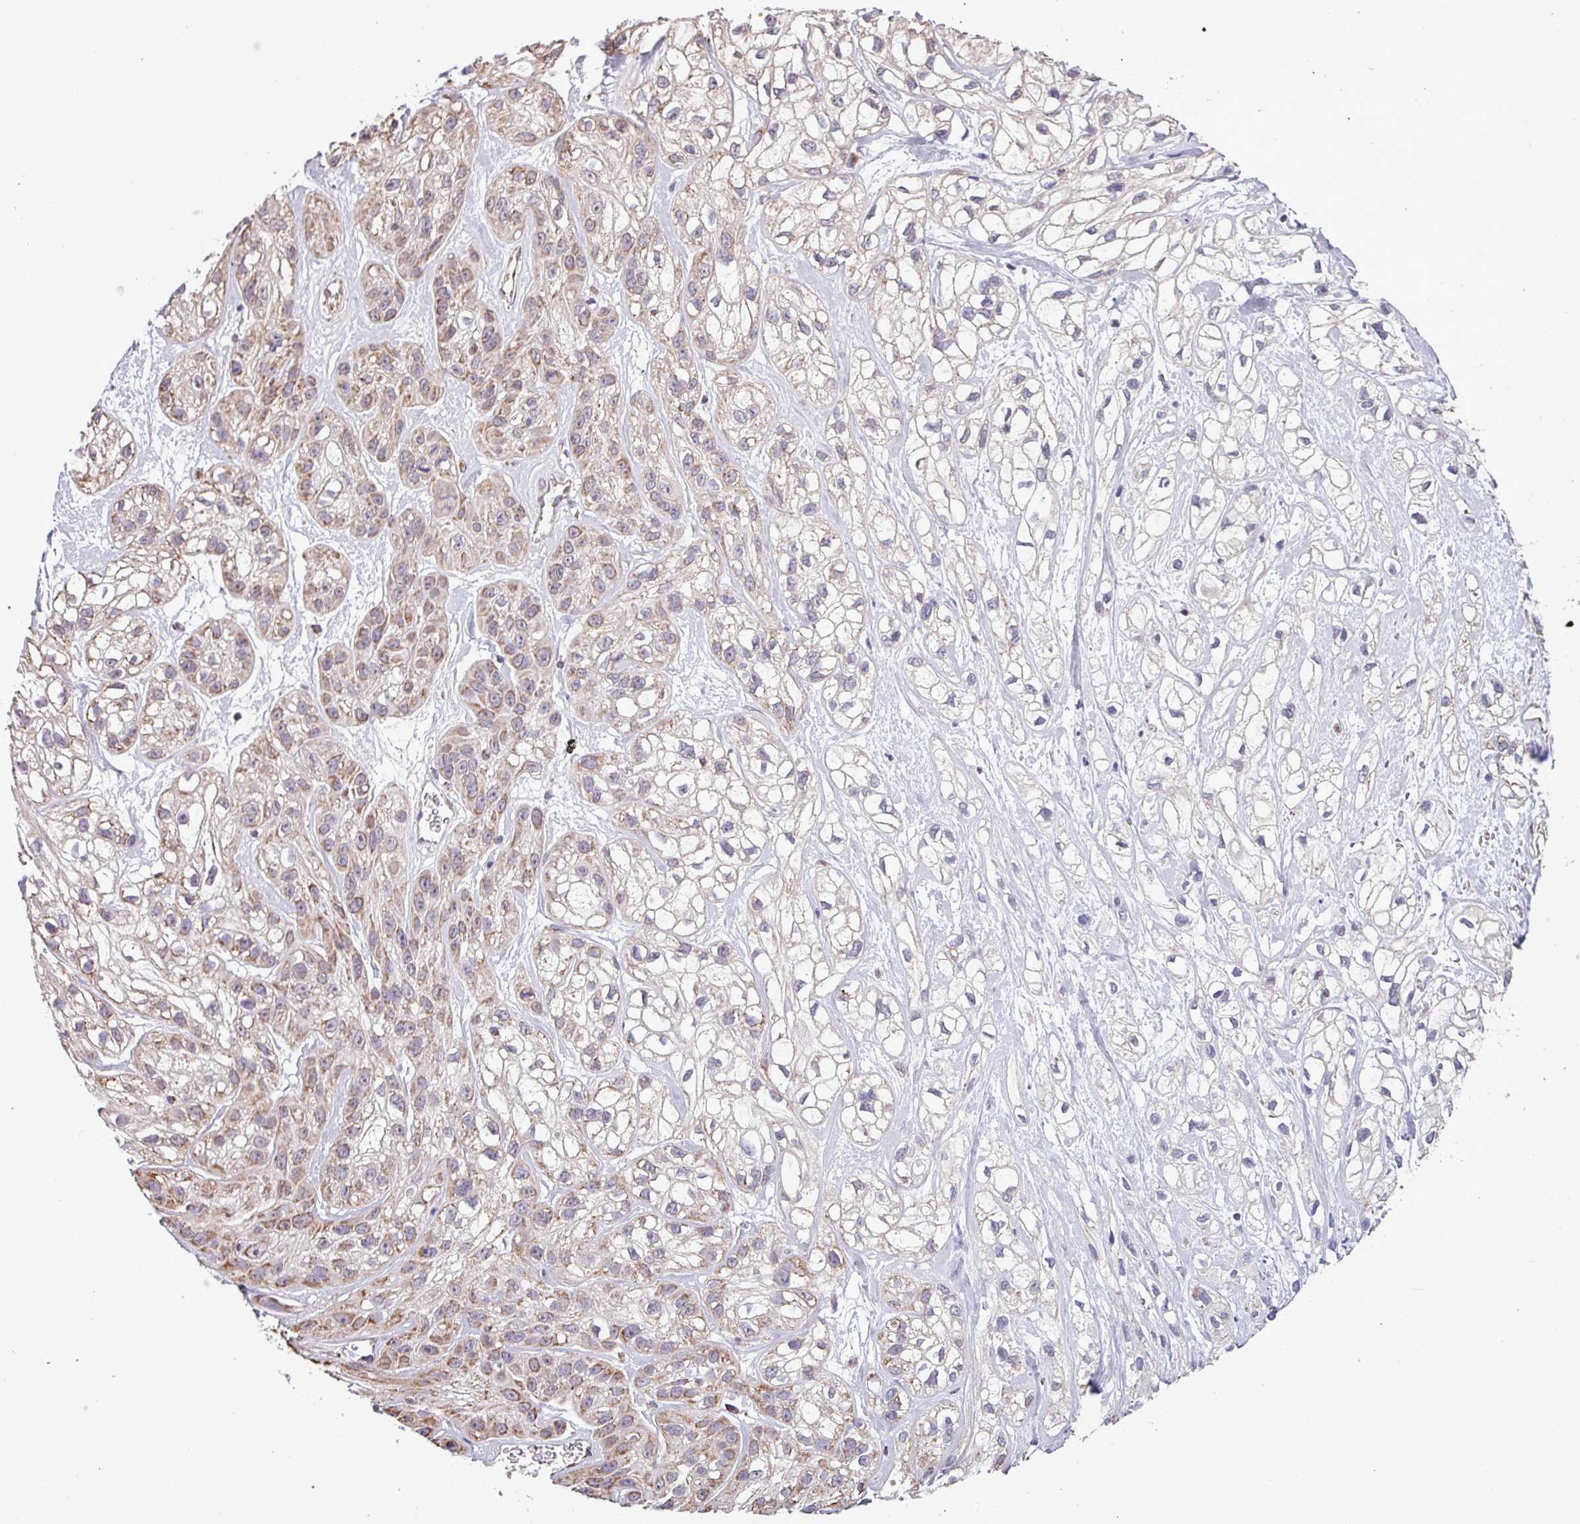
{"staining": {"intensity": "moderate", "quantity": "25%-75%", "location": "cytoplasmic/membranous"}, "tissue": "skin cancer", "cell_type": "Tumor cells", "image_type": "cancer", "snomed": [{"axis": "morphology", "description": "Squamous cell carcinoma, NOS"}, {"axis": "topography", "description": "Skin"}], "caption": "Protein positivity by immunohistochemistry (IHC) displays moderate cytoplasmic/membranous positivity in about 25%-75% of tumor cells in squamous cell carcinoma (skin). The staining was performed using DAB to visualize the protein expression in brown, while the nuclei were stained in blue with hematoxylin (Magnification: 20x).", "gene": "ALG8", "patient": {"sex": "male", "age": 82}}